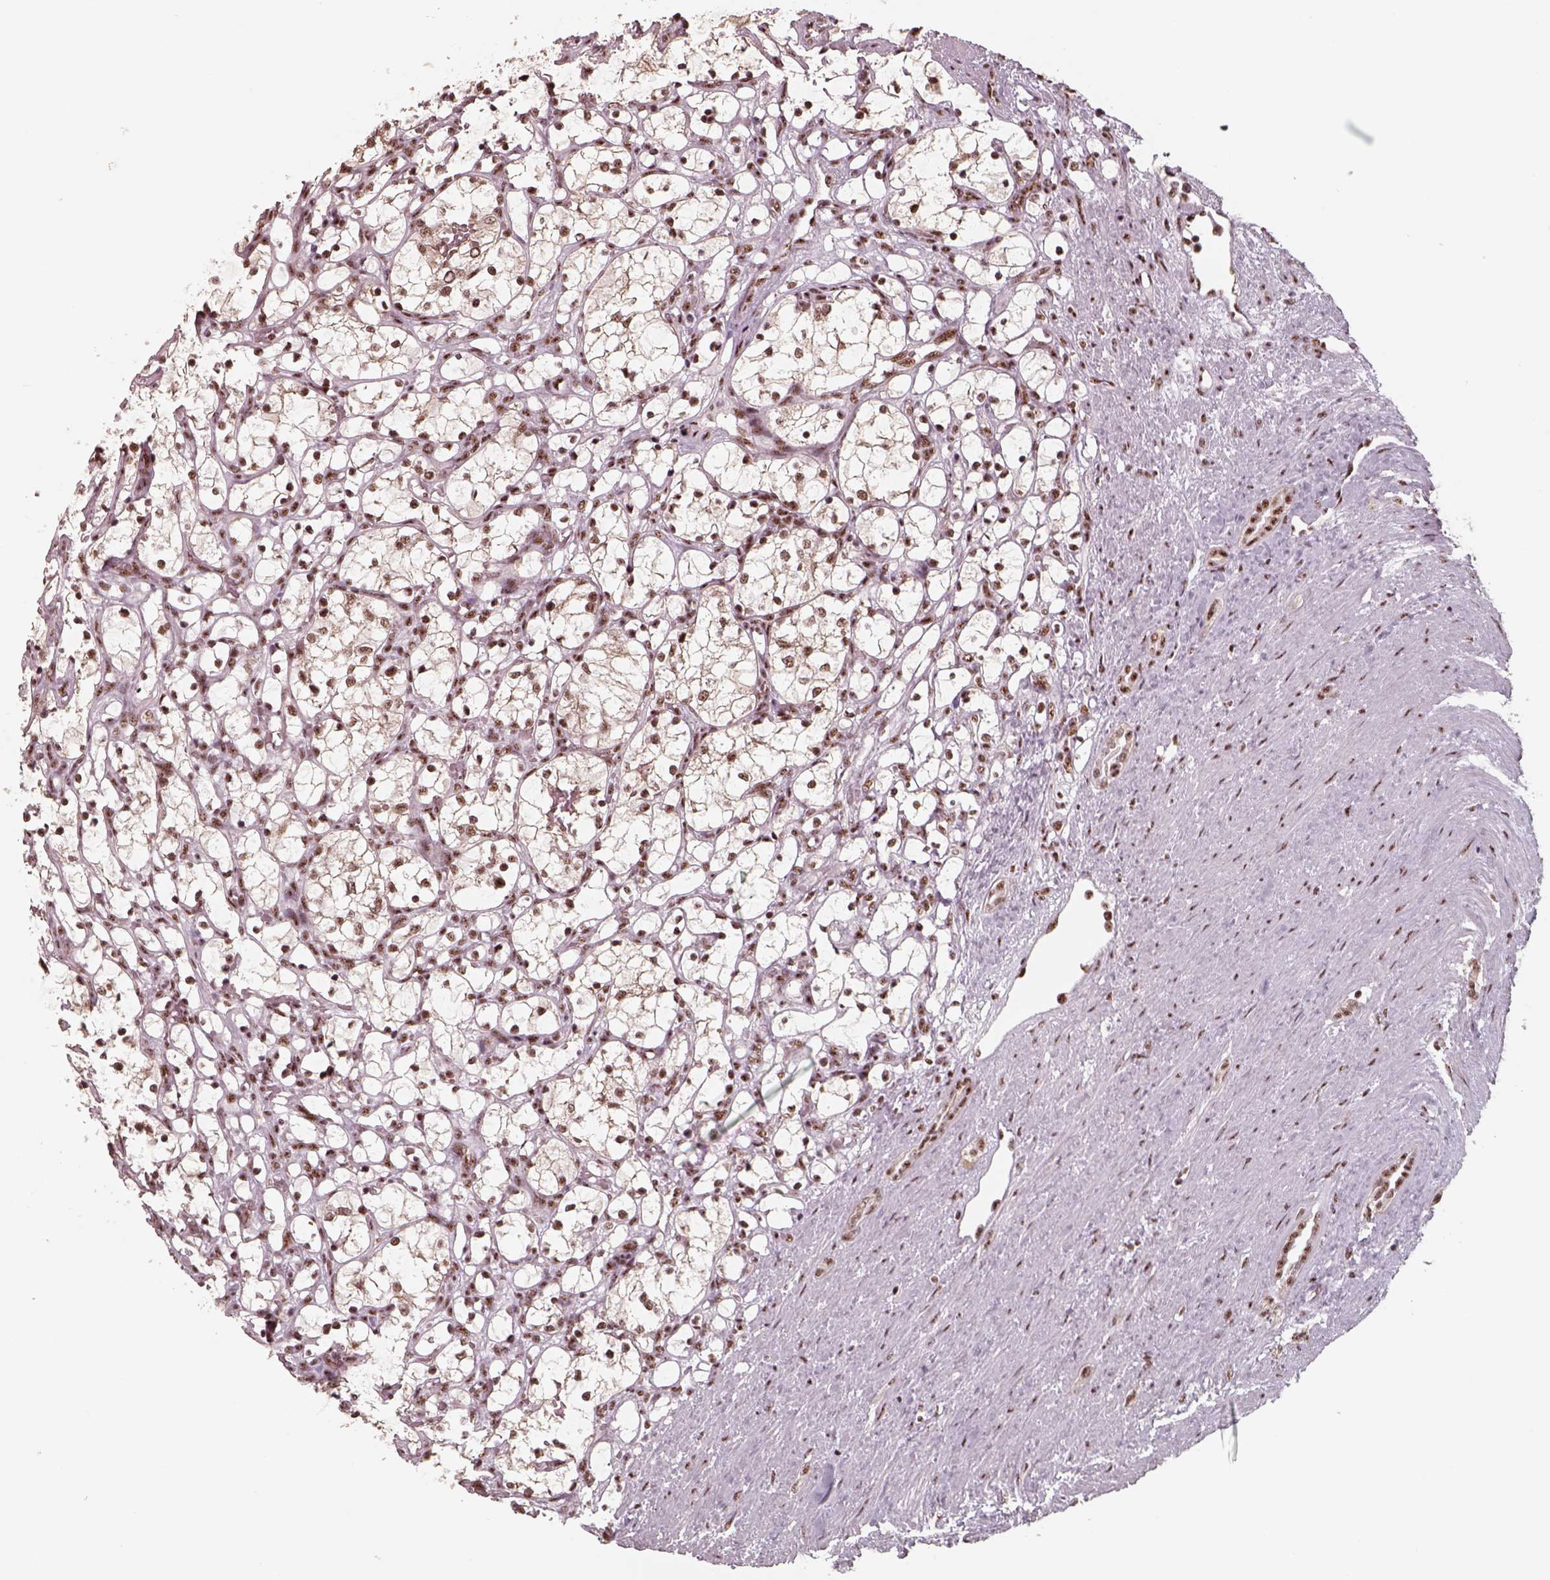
{"staining": {"intensity": "strong", "quantity": ">75%", "location": "nuclear"}, "tissue": "renal cancer", "cell_type": "Tumor cells", "image_type": "cancer", "snomed": [{"axis": "morphology", "description": "Adenocarcinoma, NOS"}, {"axis": "topography", "description": "Kidney"}], "caption": "Renal cancer stained with a protein marker exhibits strong staining in tumor cells.", "gene": "ATXN7L3", "patient": {"sex": "female", "age": 69}}